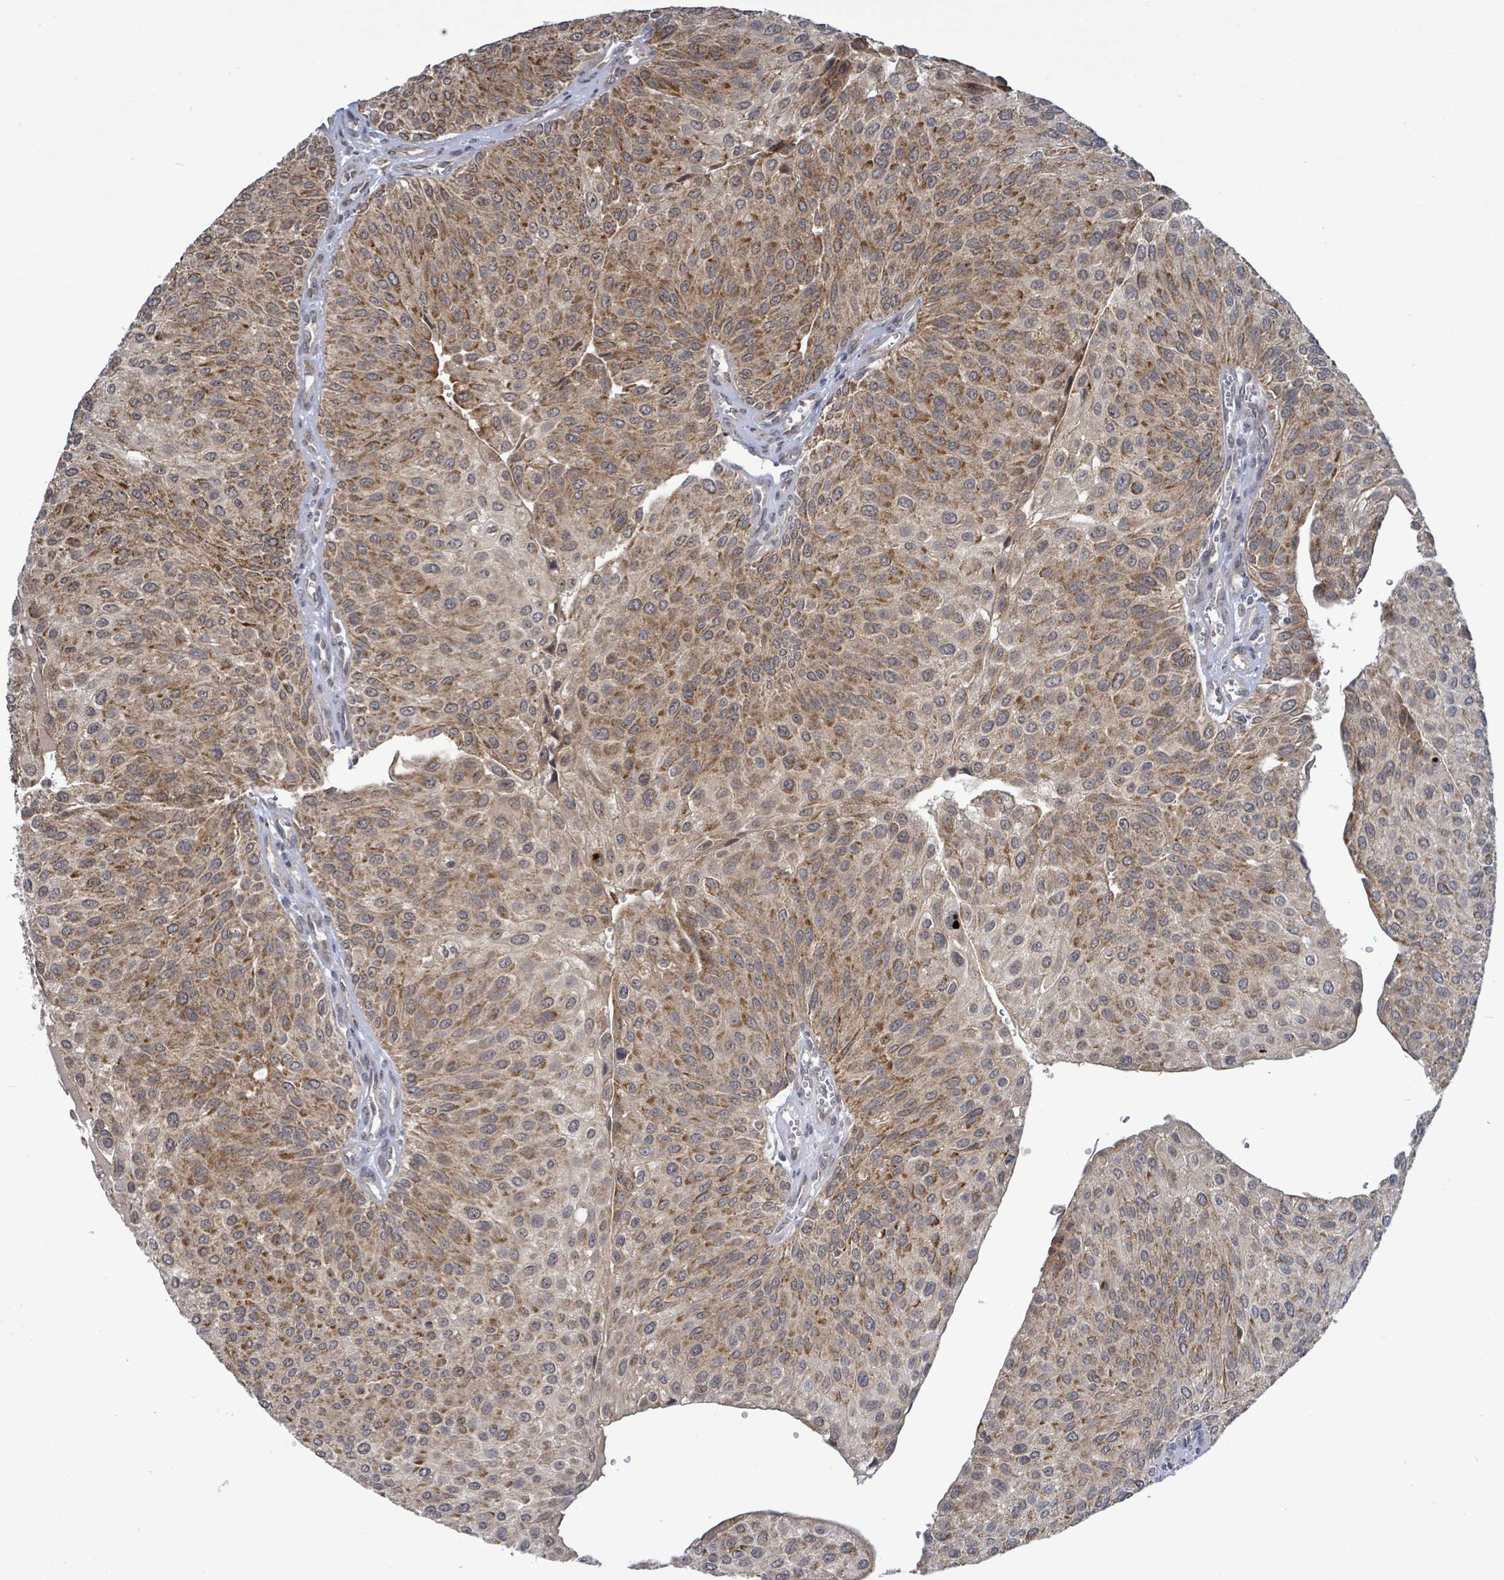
{"staining": {"intensity": "moderate", "quantity": ">75%", "location": "cytoplasmic/membranous"}, "tissue": "urothelial cancer", "cell_type": "Tumor cells", "image_type": "cancer", "snomed": [{"axis": "morphology", "description": "Urothelial carcinoma, NOS"}, {"axis": "topography", "description": "Urinary bladder"}], "caption": "Immunohistochemical staining of transitional cell carcinoma displays medium levels of moderate cytoplasmic/membranous protein expression in approximately >75% of tumor cells.", "gene": "COQ10B", "patient": {"sex": "male", "age": 67}}